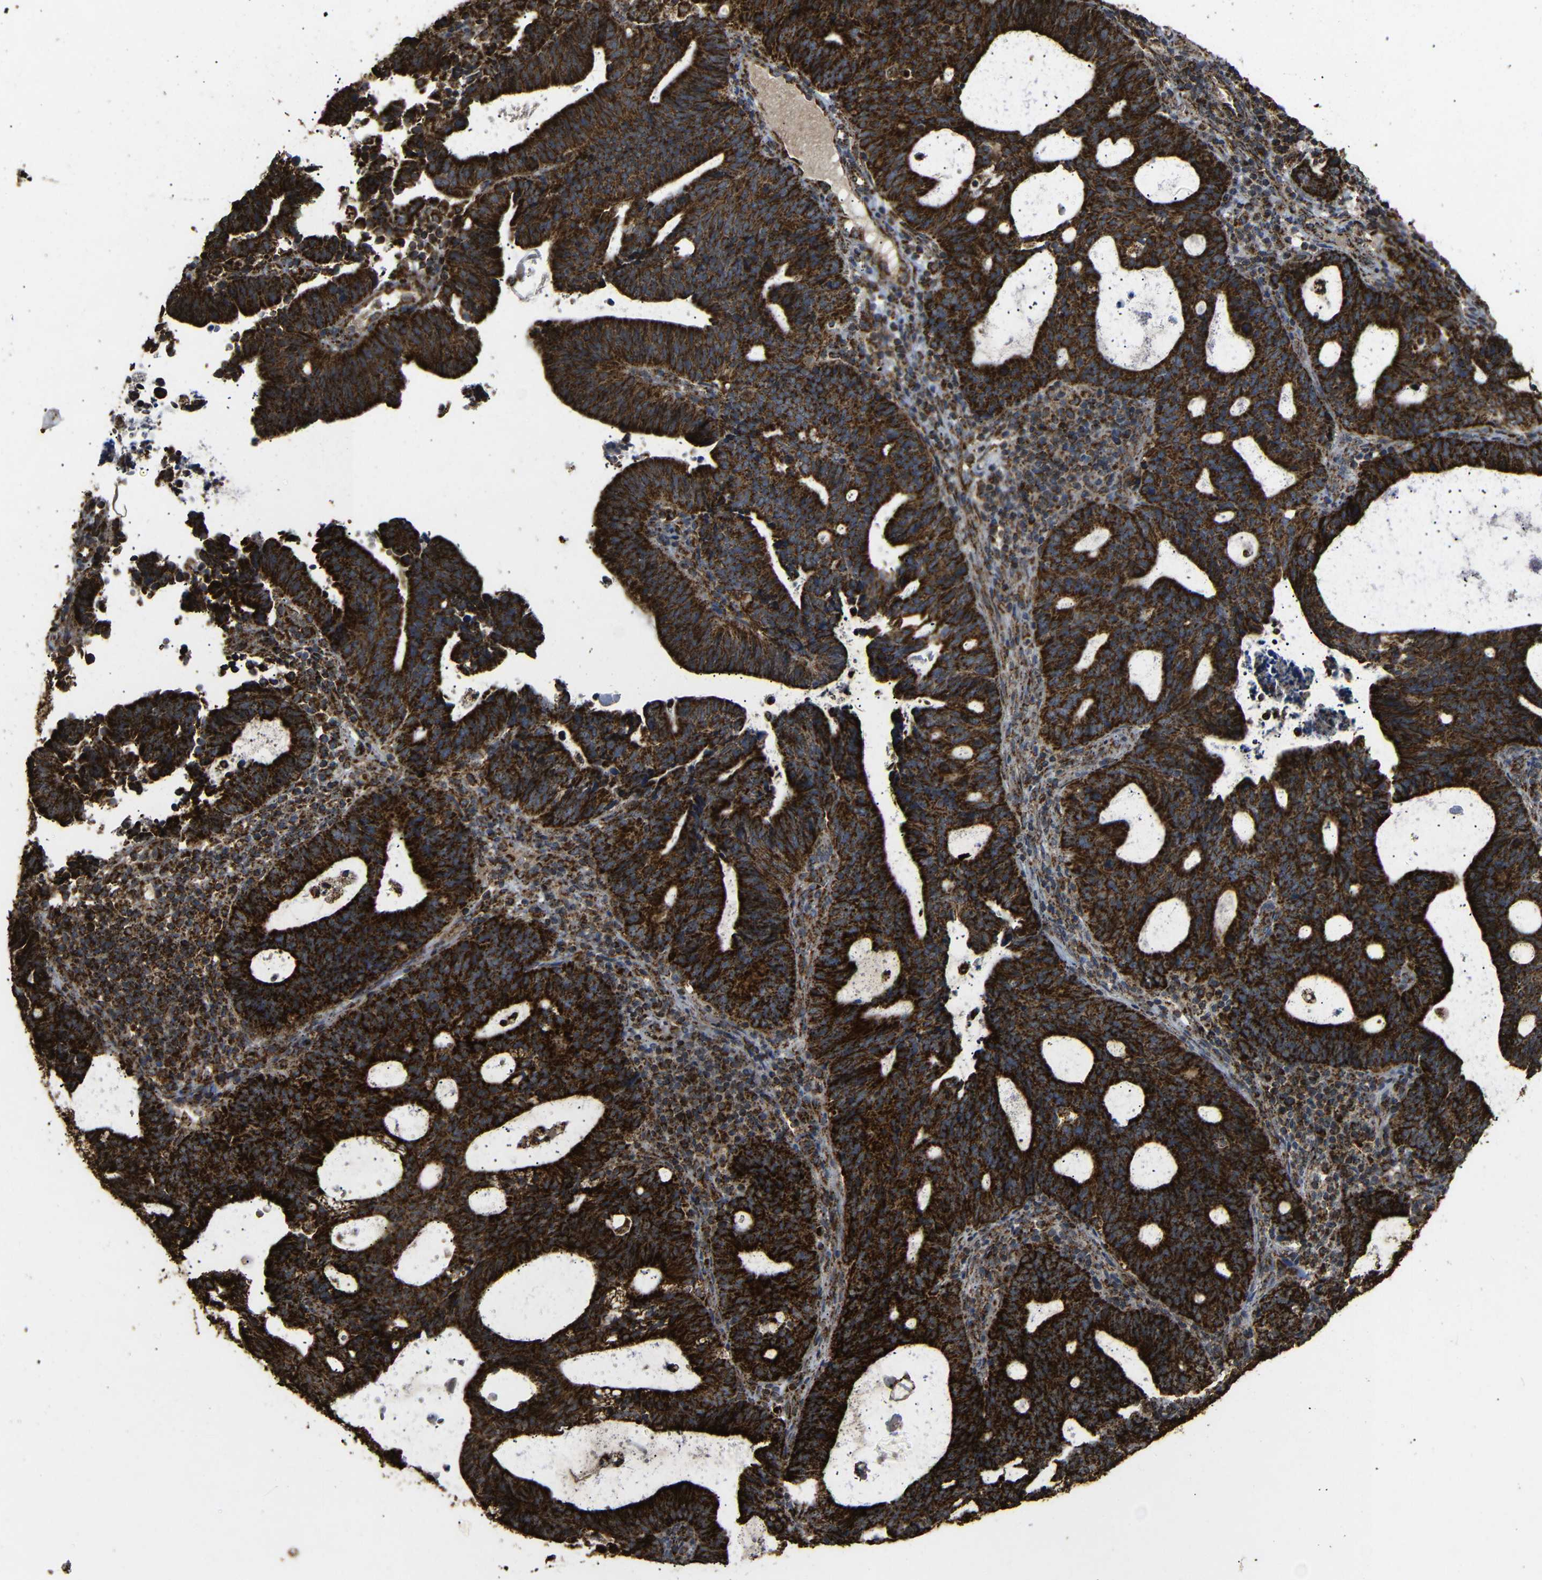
{"staining": {"intensity": "strong", "quantity": ">75%", "location": "cytoplasmic/membranous"}, "tissue": "endometrial cancer", "cell_type": "Tumor cells", "image_type": "cancer", "snomed": [{"axis": "morphology", "description": "Adenocarcinoma, NOS"}, {"axis": "topography", "description": "Uterus"}], "caption": "Endometrial cancer stained for a protein demonstrates strong cytoplasmic/membranous positivity in tumor cells.", "gene": "ATP5F1A", "patient": {"sex": "female", "age": 83}}